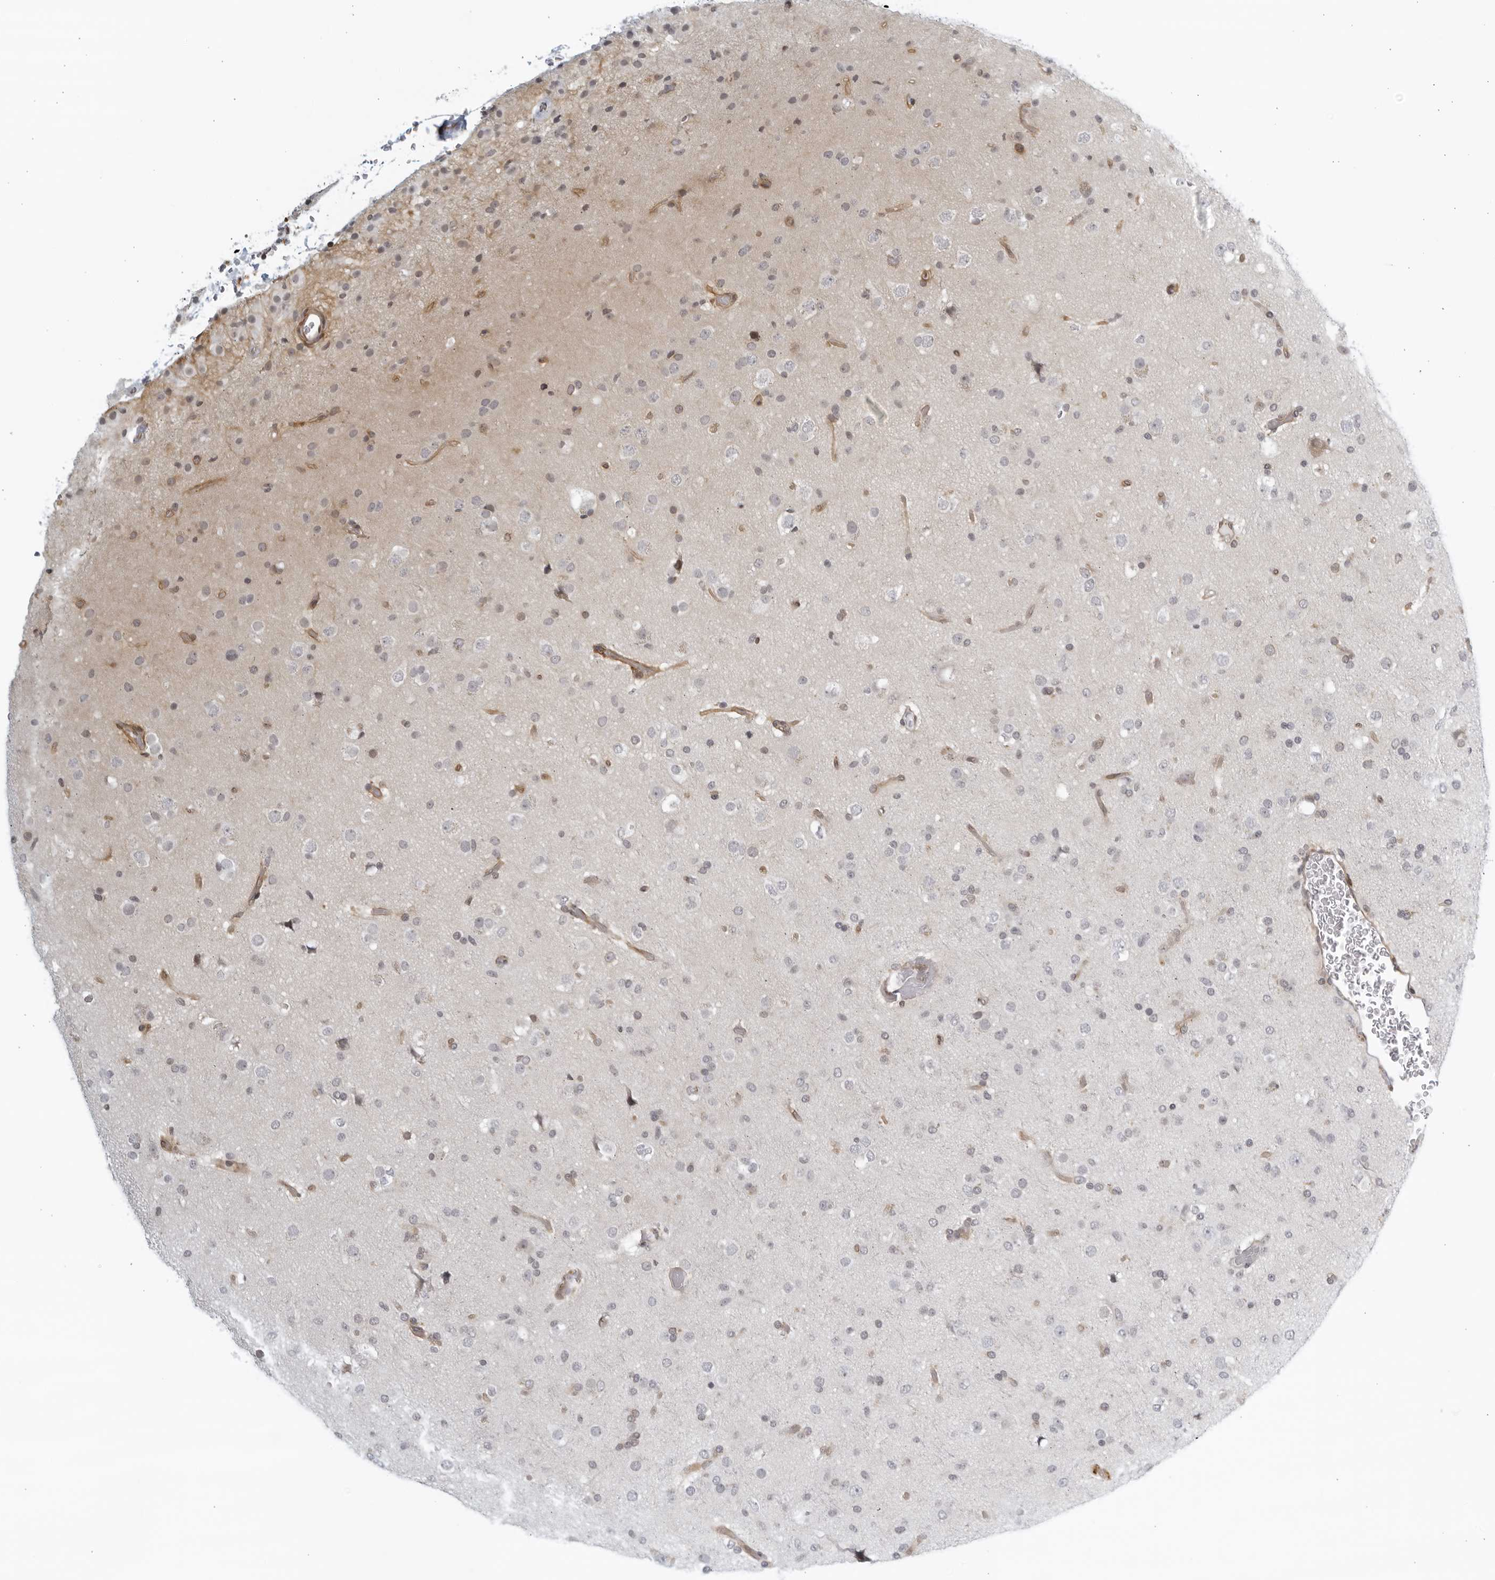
{"staining": {"intensity": "negative", "quantity": "none", "location": "none"}, "tissue": "glioma", "cell_type": "Tumor cells", "image_type": "cancer", "snomed": [{"axis": "morphology", "description": "Glioma, malignant, Low grade"}, {"axis": "topography", "description": "Brain"}], "caption": "Photomicrograph shows no protein expression in tumor cells of glioma tissue. (DAB (3,3'-diaminobenzidine) immunohistochemistry (IHC), high magnification).", "gene": "SERTAD4", "patient": {"sex": "male", "age": 65}}